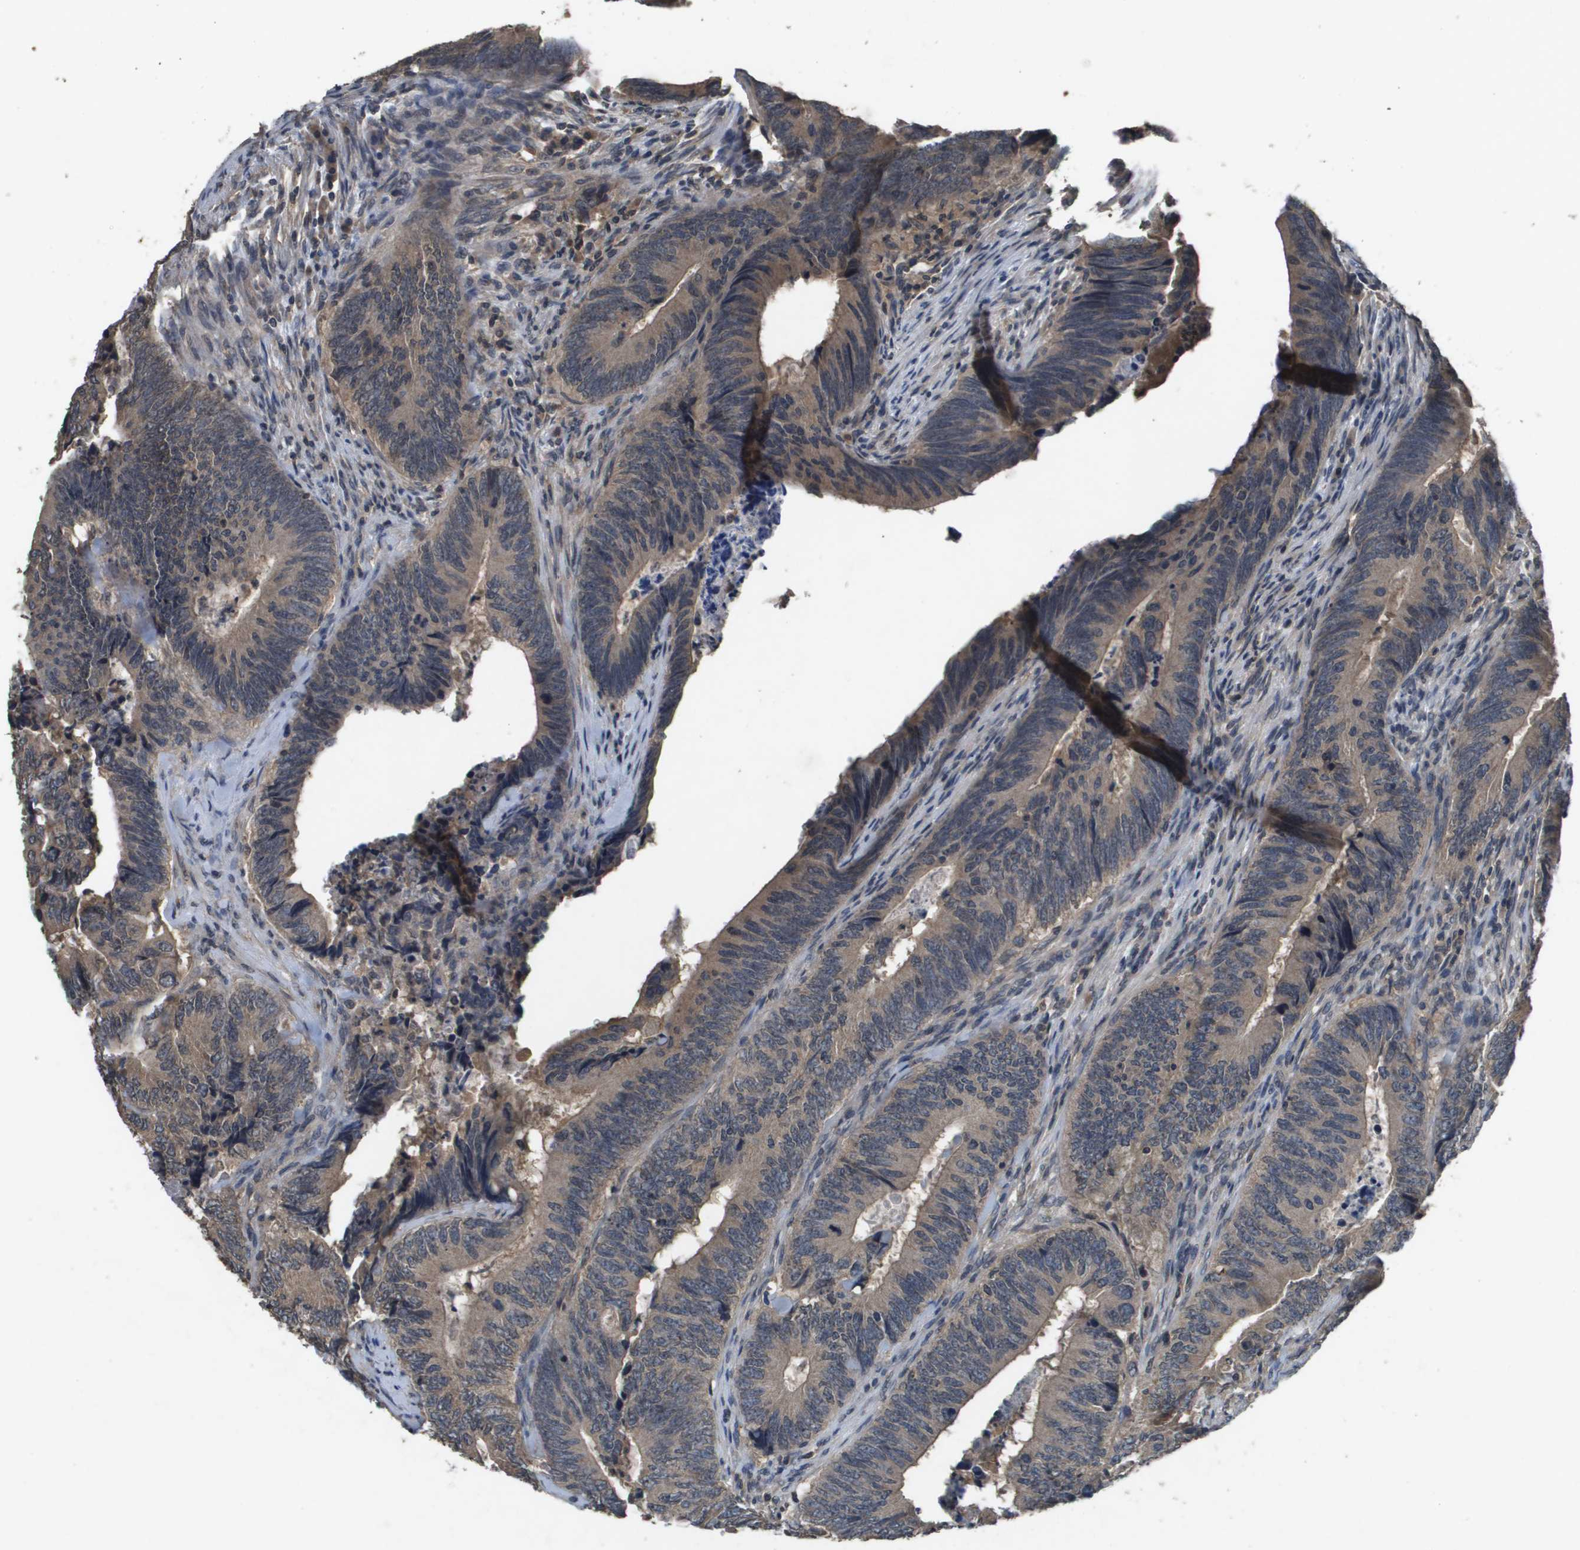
{"staining": {"intensity": "weak", "quantity": ">75%", "location": "cytoplasmic/membranous"}, "tissue": "colorectal cancer", "cell_type": "Tumor cells", "image_type": "cancer", "snomed": [{"axis": "morphology", "description": "Normal tissue, NOS"}, {"axis": "morphology", "description": "Adenocarcinoma, NOS"}, {"axis": "topography", "description": "Colon"}], "caption": "Protein expression analysis of human colorectal cancer reveals weak cytoplasmic/membranous staining in about >75% of tumor cells. Nuclei are stained in blue.", "gene": "PROC", "patient": {"sex": "male", "age": 56}}